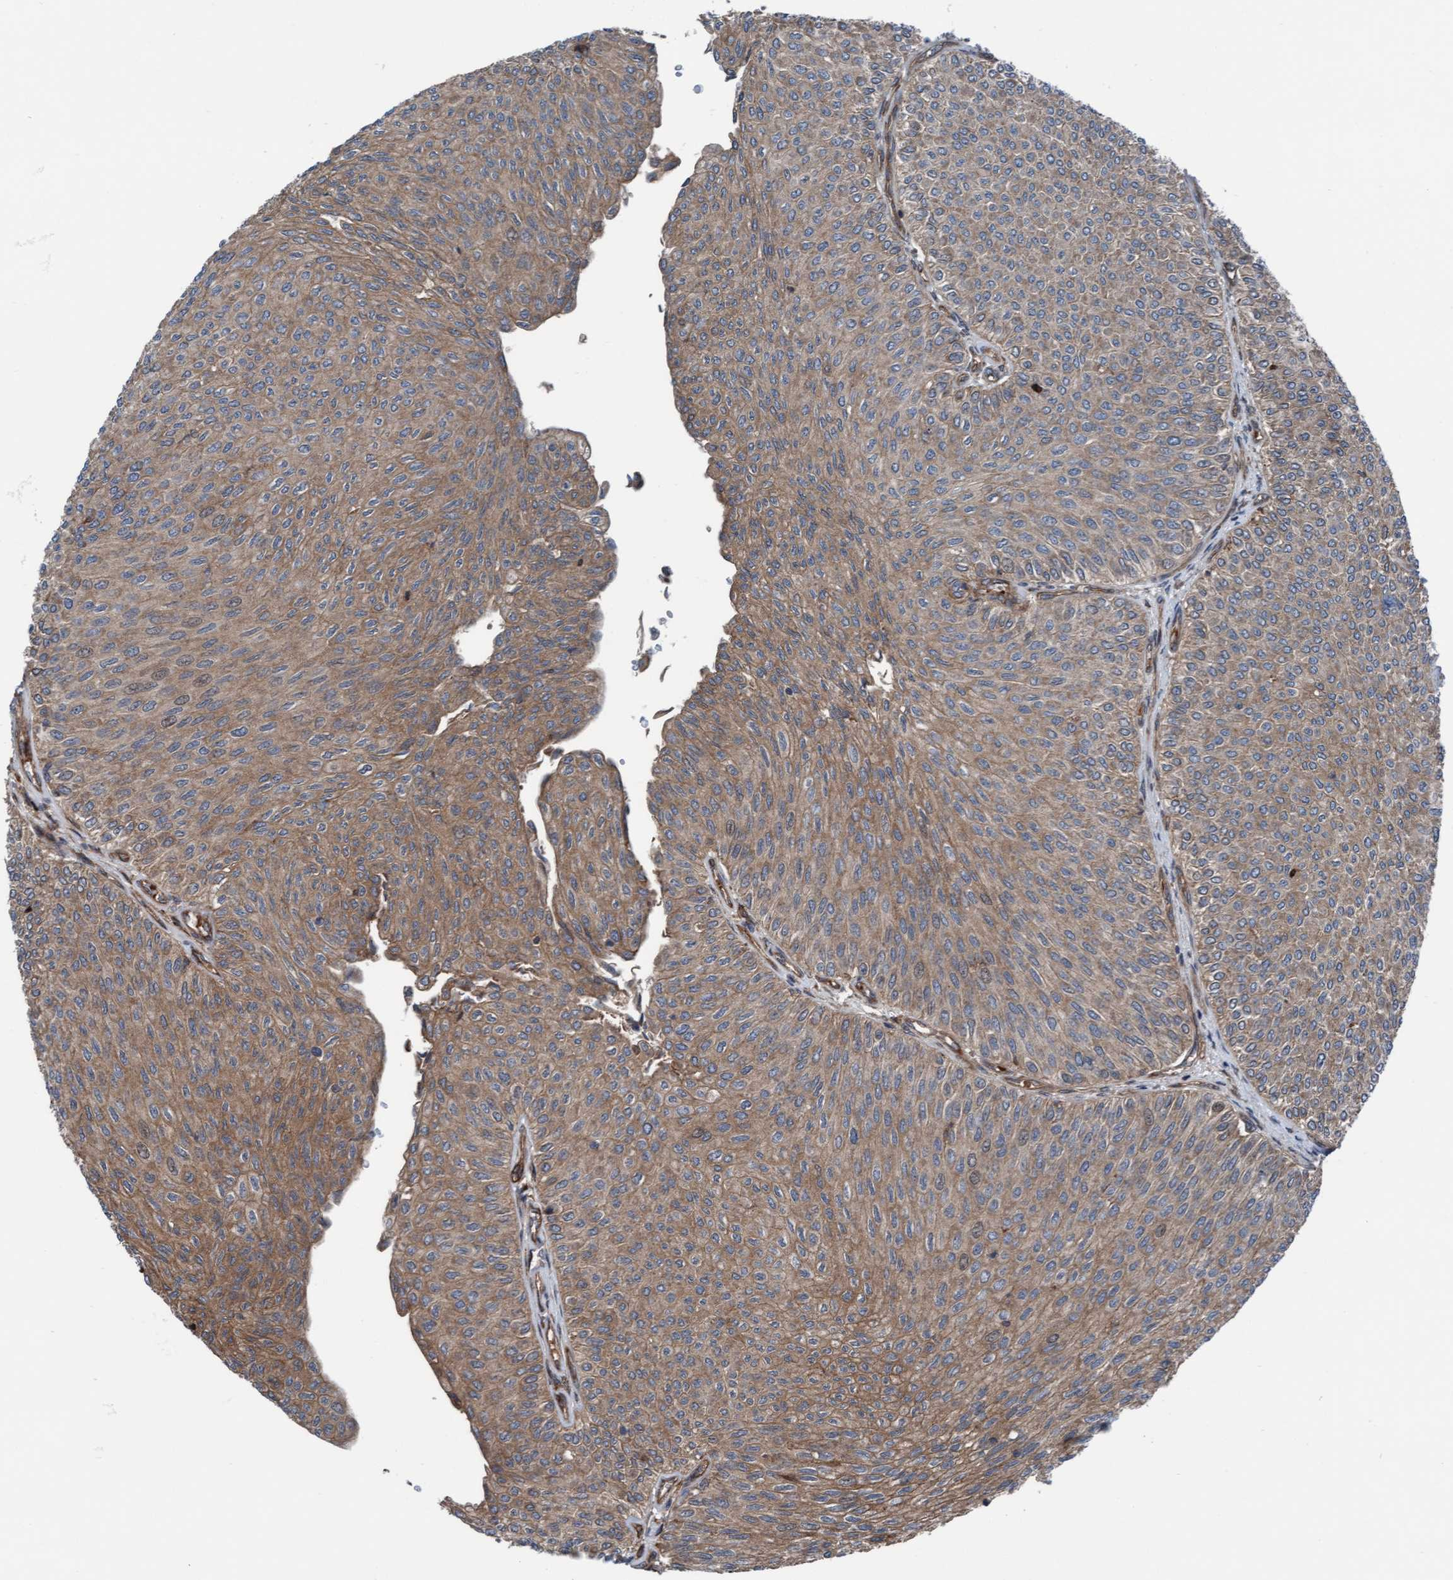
{"staining": {"intensity": "moderate", "quantity": ">75%", "location": "cytoplasmic/membranous"}, "tissue": "urothelial cancer", "cell_type": "Tumor cells", "image_type": "cancer", "snomed": [{"axis": "morphology", "description": "Urothelial carcinoma, Low grade"}, {"axis": "topography", "description": "Urinary bladder"}], "caption": "Urothelial cancer was stained to show a protein in brown. There is medium levels of moderate cytoplasmic/membranous staining in approximately >75% of tumor cells. (DAB (3,3'-diaminobenzidine) = brown stain, brightfield microscopy at high magnification).", "gene": "RAP1GAP2", "patient": {"sex": "male", "age": 78}}